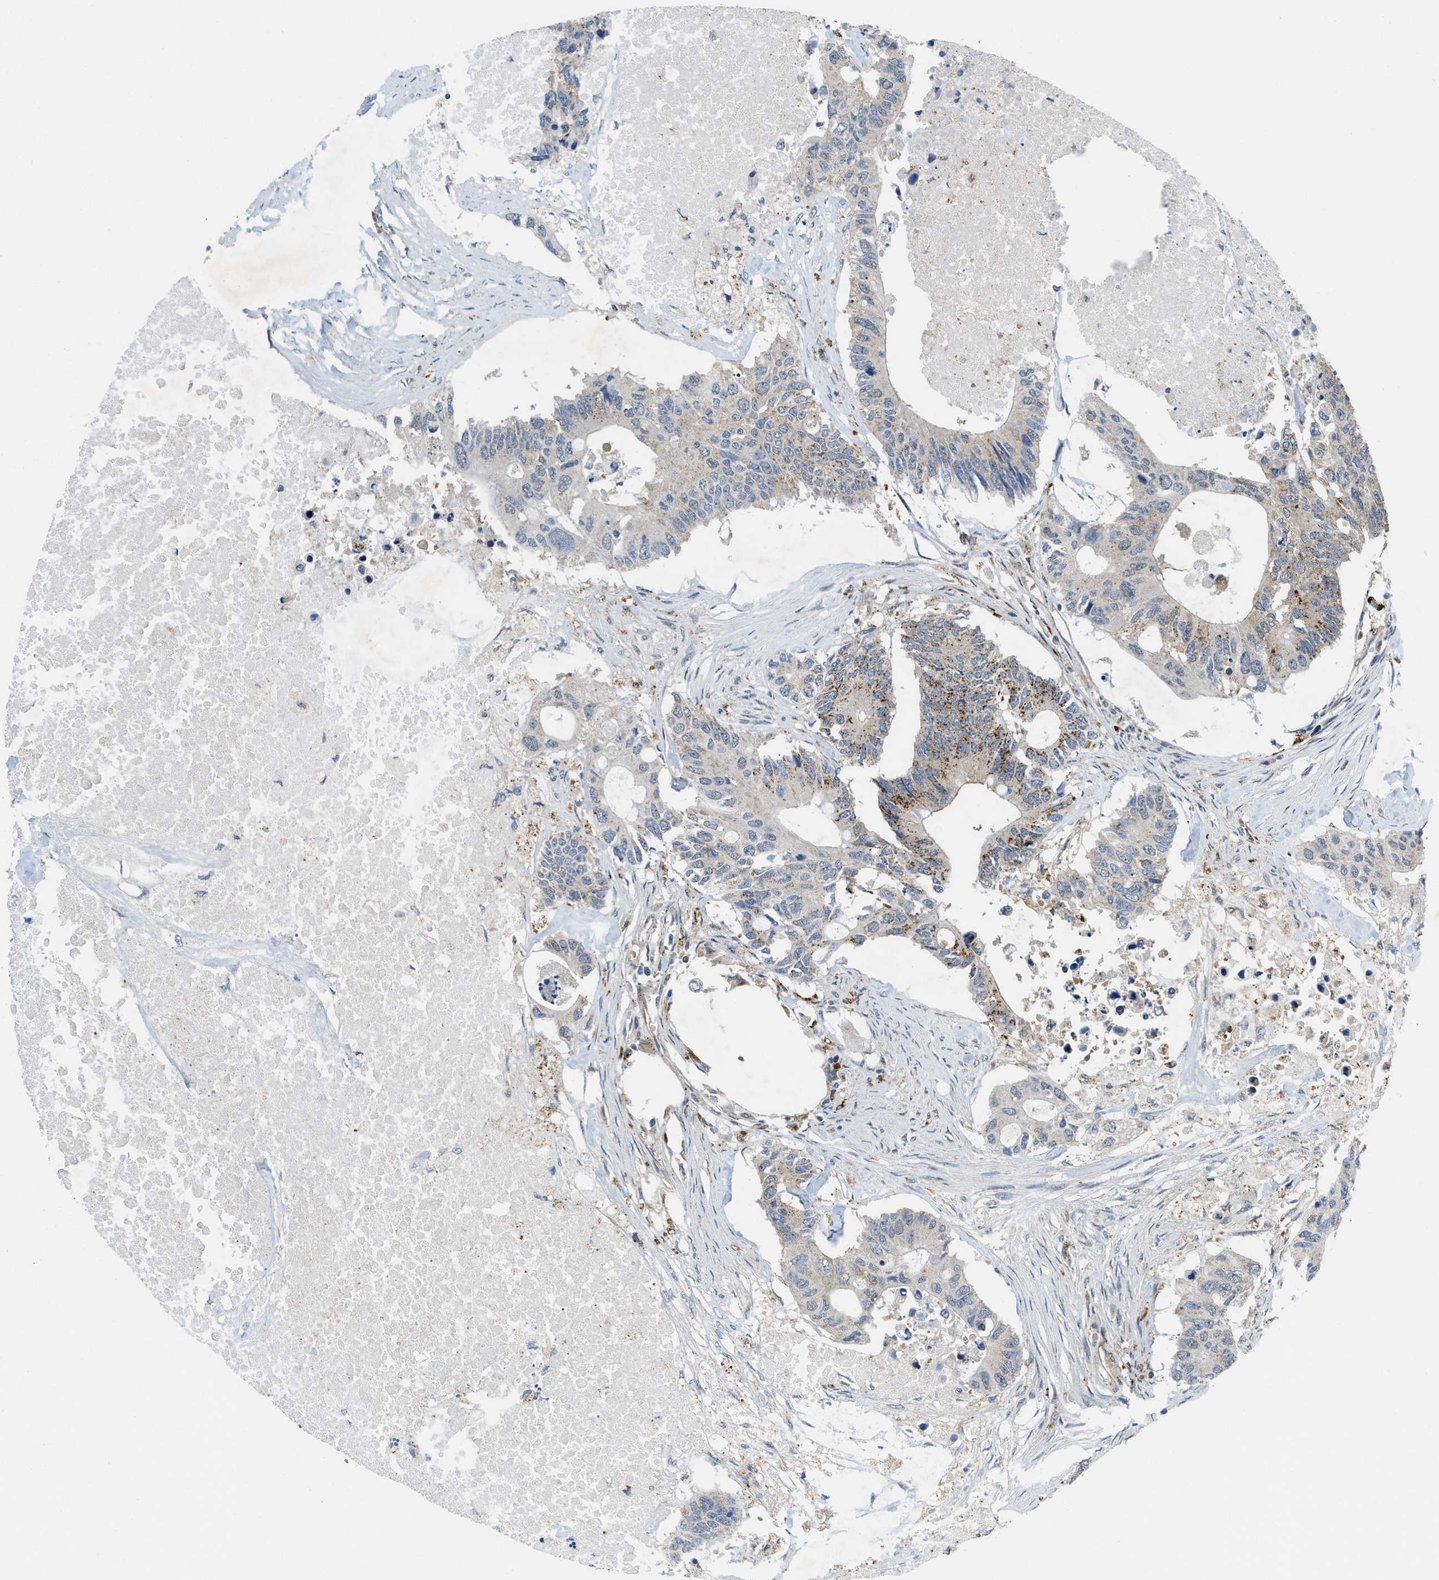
{"staining": {"intensity": "moderate", "quantity": "<25%", "location": "cytoplasmic/membranous"}, "tissue": "colorectal cancer", "cell_type": "Tumor cells", "image_type": "cancer", "snomed": [{"axis": "morphology", "description": "Adenocarcinoma, NOS"}, {"axis": "topography", "description": "Colon"}], "caption": "A histopathology image of human colorectal adenocarcinoma stained for a protein exhibits moderate cytoplasmic/membranous brown staining in tumor cells.", "gene": "BMPR2", "patient": {"sex": "male", "age": 71}}